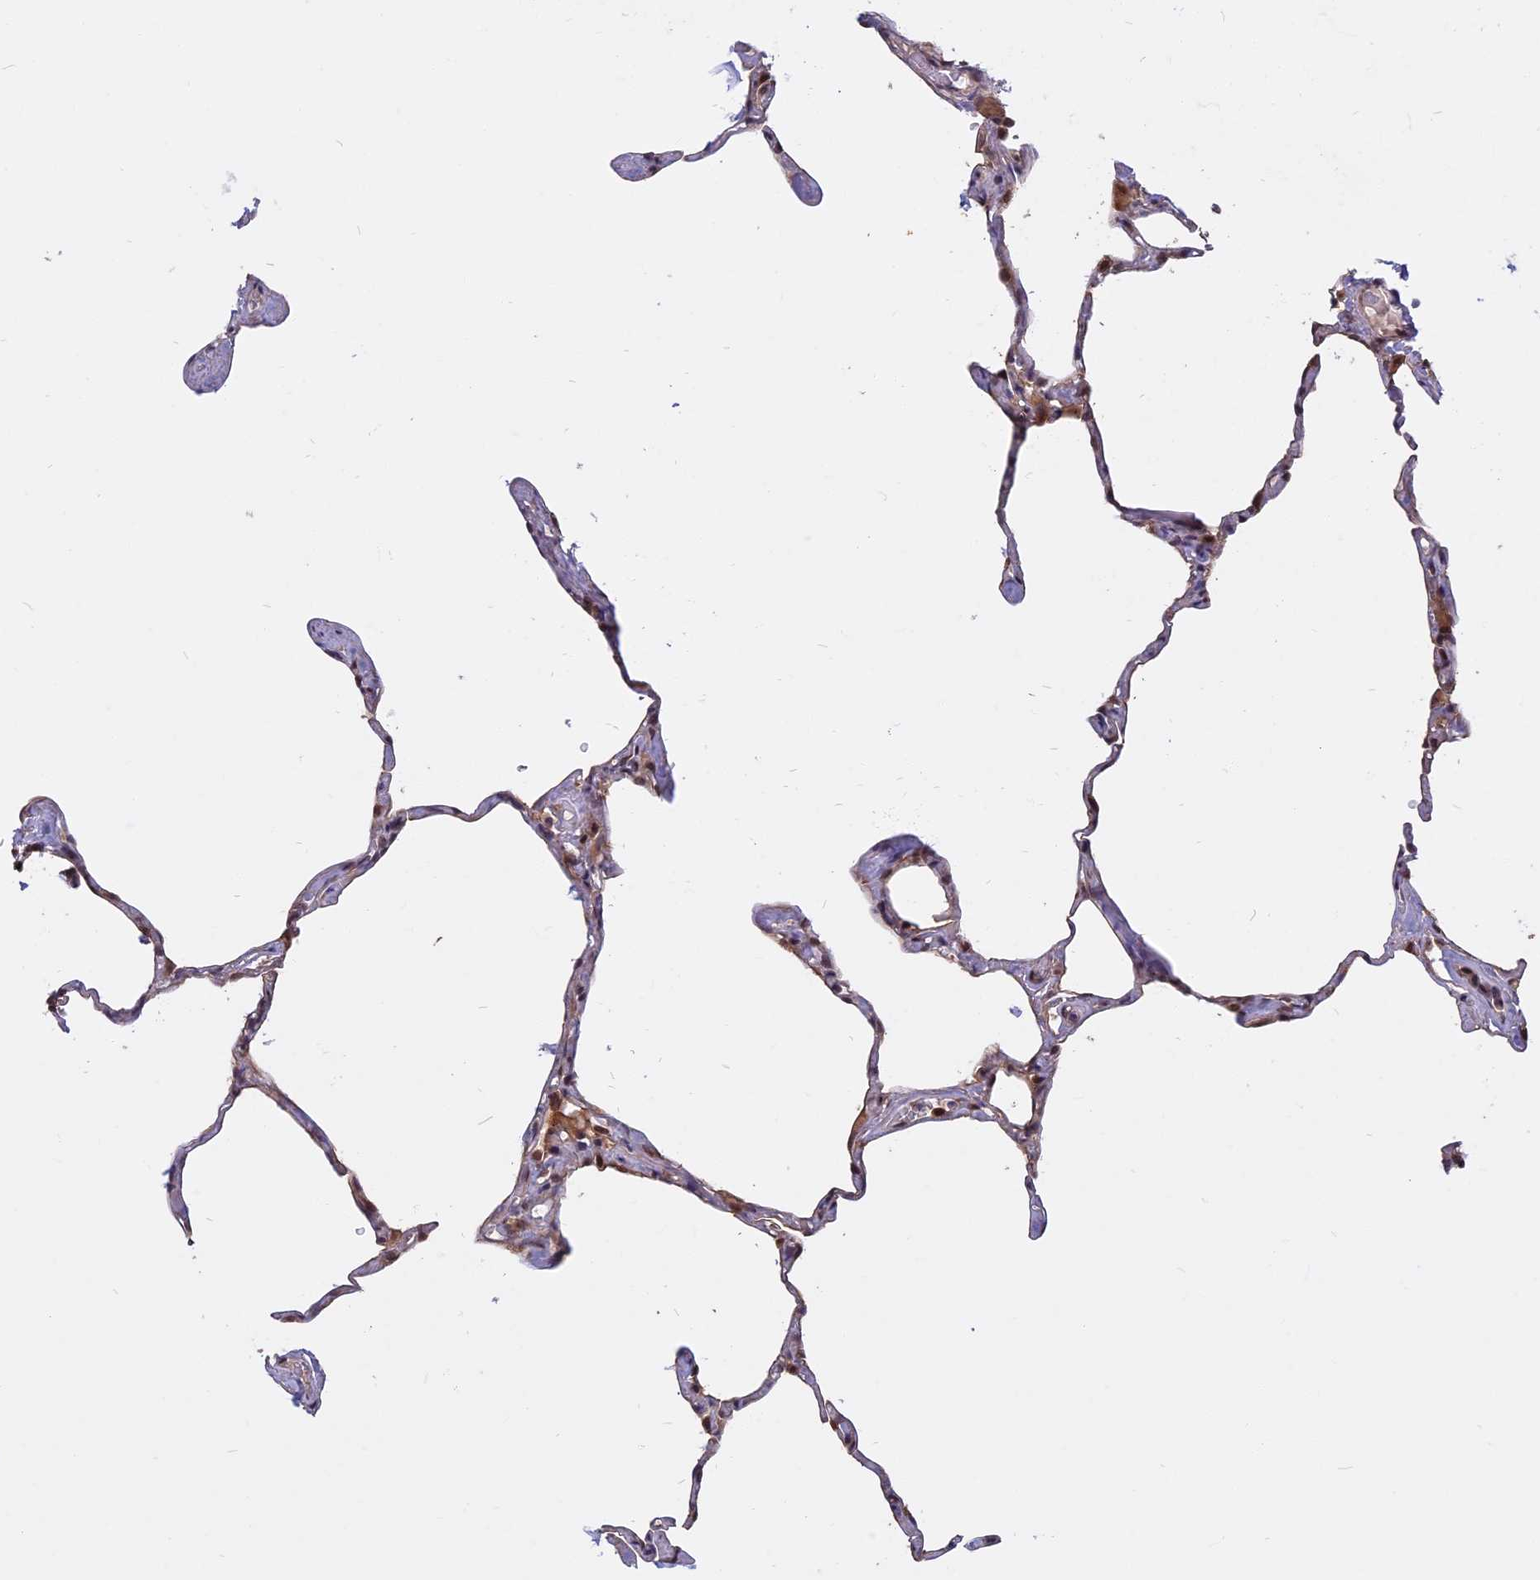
{"staining": {"intensity": "weak", "quantity": "<25%", "location": "cytoplasmic/membranous"}, "tissue": "lung", "cell_type": "Alveolar cells", "image_type": "normal", "snomed": [{"axis": "morphology", "description": "Normal tissue, NOS"}, {"axis": "topography", "description": "Lung"}], "caption": "Micrograph shows no significant protein staining in alveolar cells of normal lung. (DAB (3,3'-diaminobenzidine) IHC visualized using brightfield microscopy, high magnification).", "gene": "CCDC113", "patient": {"sex": "male", "age": 65}}